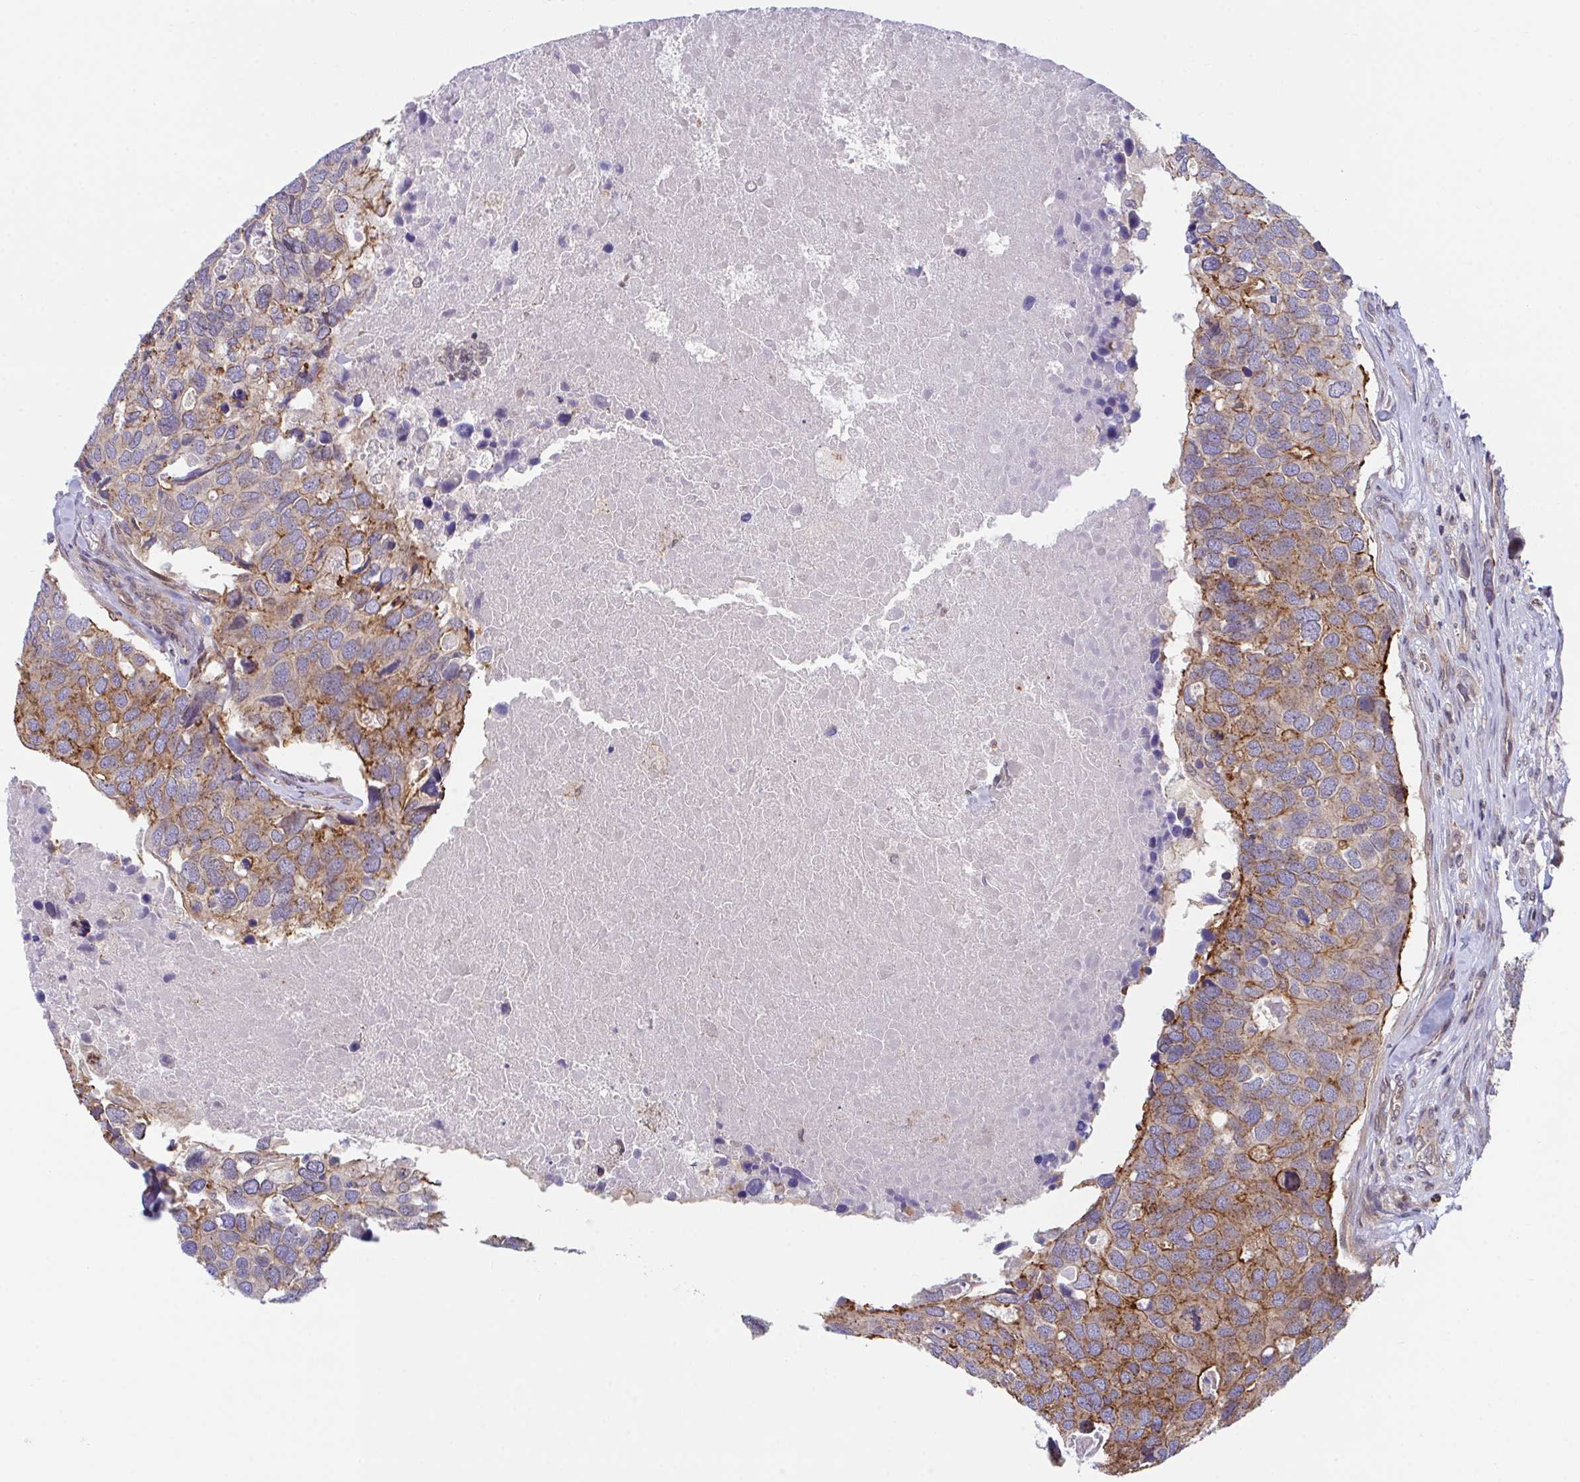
{"staining": {"intensity": "moderate", "quantity": "25%-75%", "location": "cytoplasmic/membranous"}, "tissue": "breast cancer", "cell_type": "Tumor cells", "image_type": "cancer", "snomed": [{"axis": "morphology", "description": "Duct carcinoma"}, {"axis": "topography", "description": "Breast"}], "caption": "The histopathology image displays staining of breast cancer (invasive ductal carcinoma), revealing moderate cytoplasmic/membranous protein positivity (brown color) within tumor cells.", "gene": "ZBED3", "patient": {"sex": "female", "age": 83}}